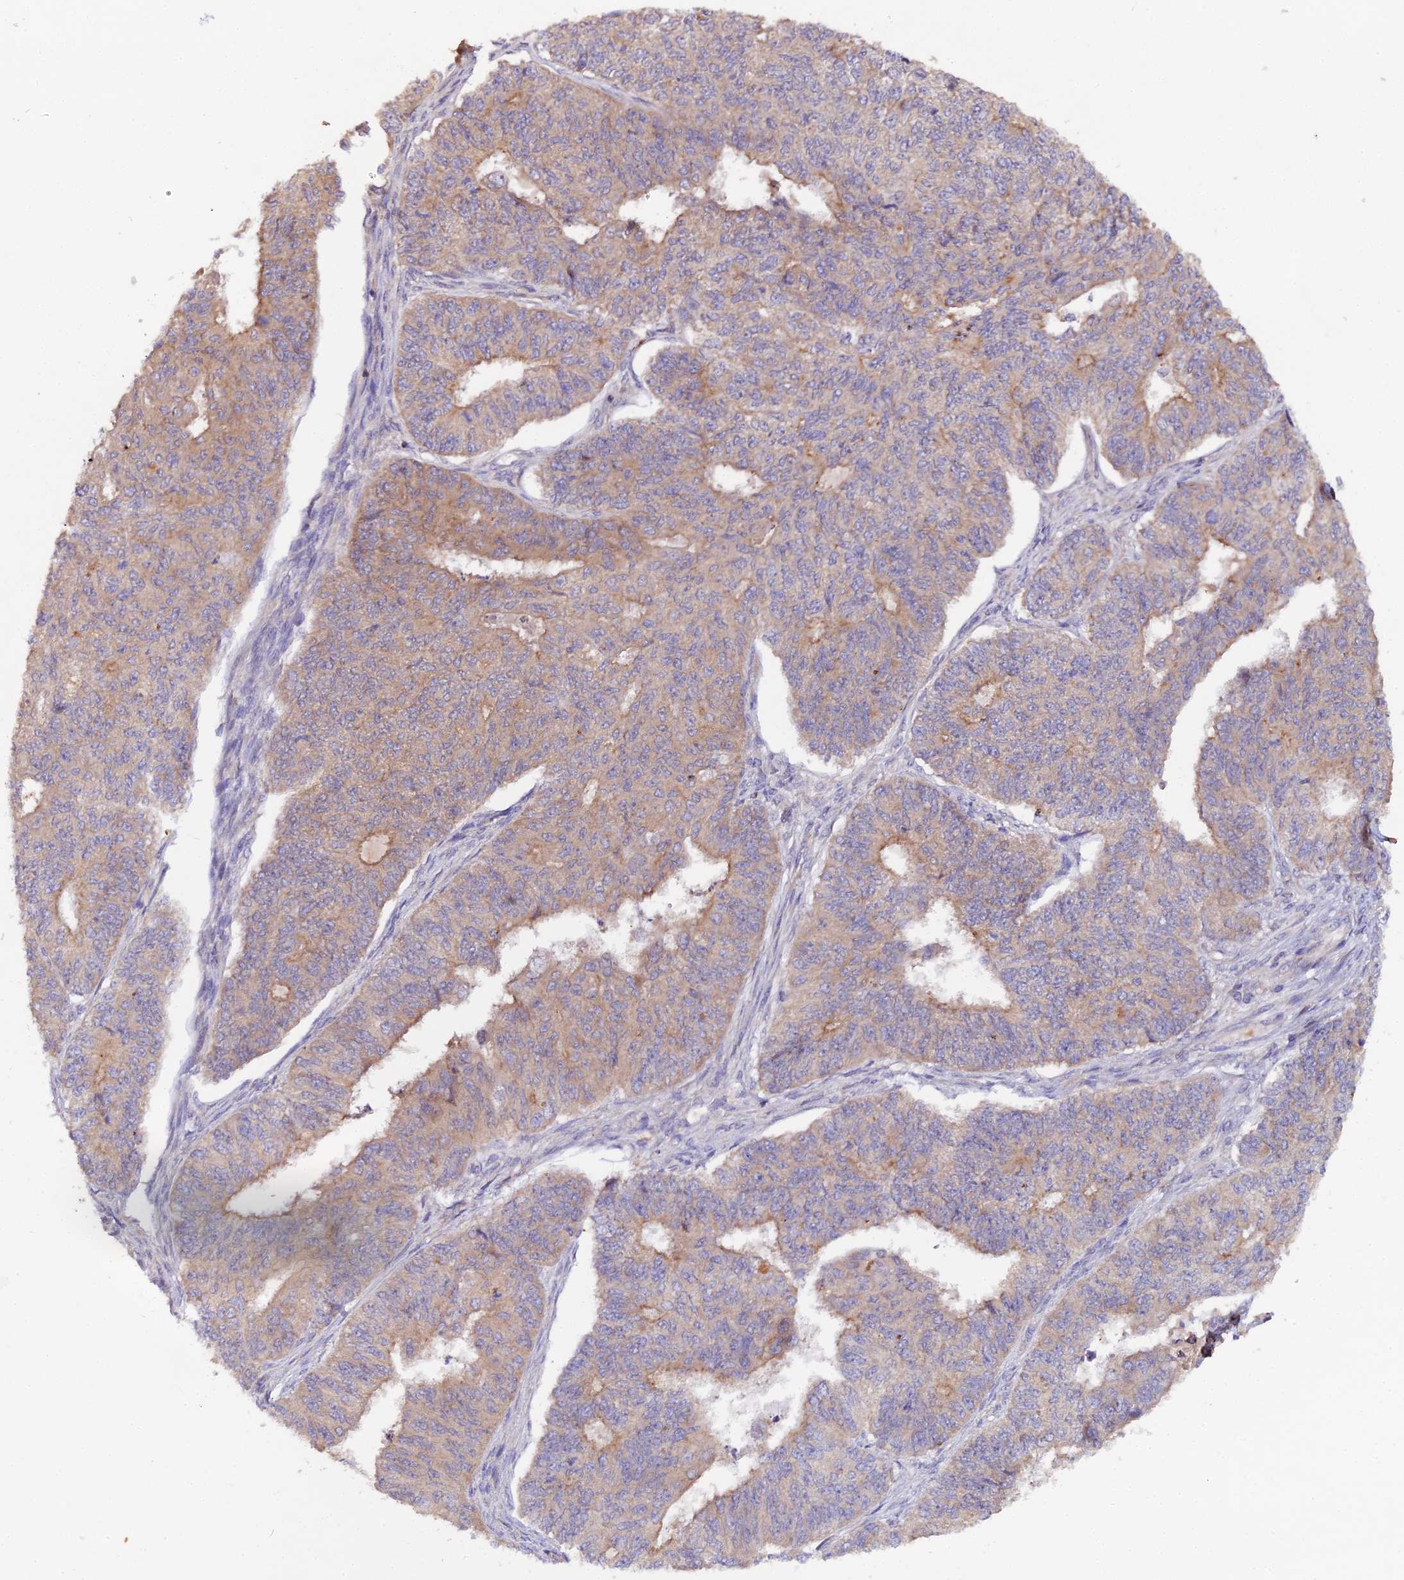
{"staining": {"intensity": "weak", "quantity": "25%-75%", "location": "cytoplasmic/membranous"}, "tissue": "endometrial cancer", "cell_type": "Tumor cells", "image_type": "cancer", "snomed": [{"axis": "morphology", "description": "Adenocarcinoma, NOS"}, {"axis": "topography", "description": "Endometrium"}], "caption": "Immunohistochemical staining of human endometrial cancer displays weak cytoplasmic/membranous protein positivity in approximately 25%-75% of tumor cells.", "gene": "TRIM26", "patient": {"sex": "female", "age": 32}}